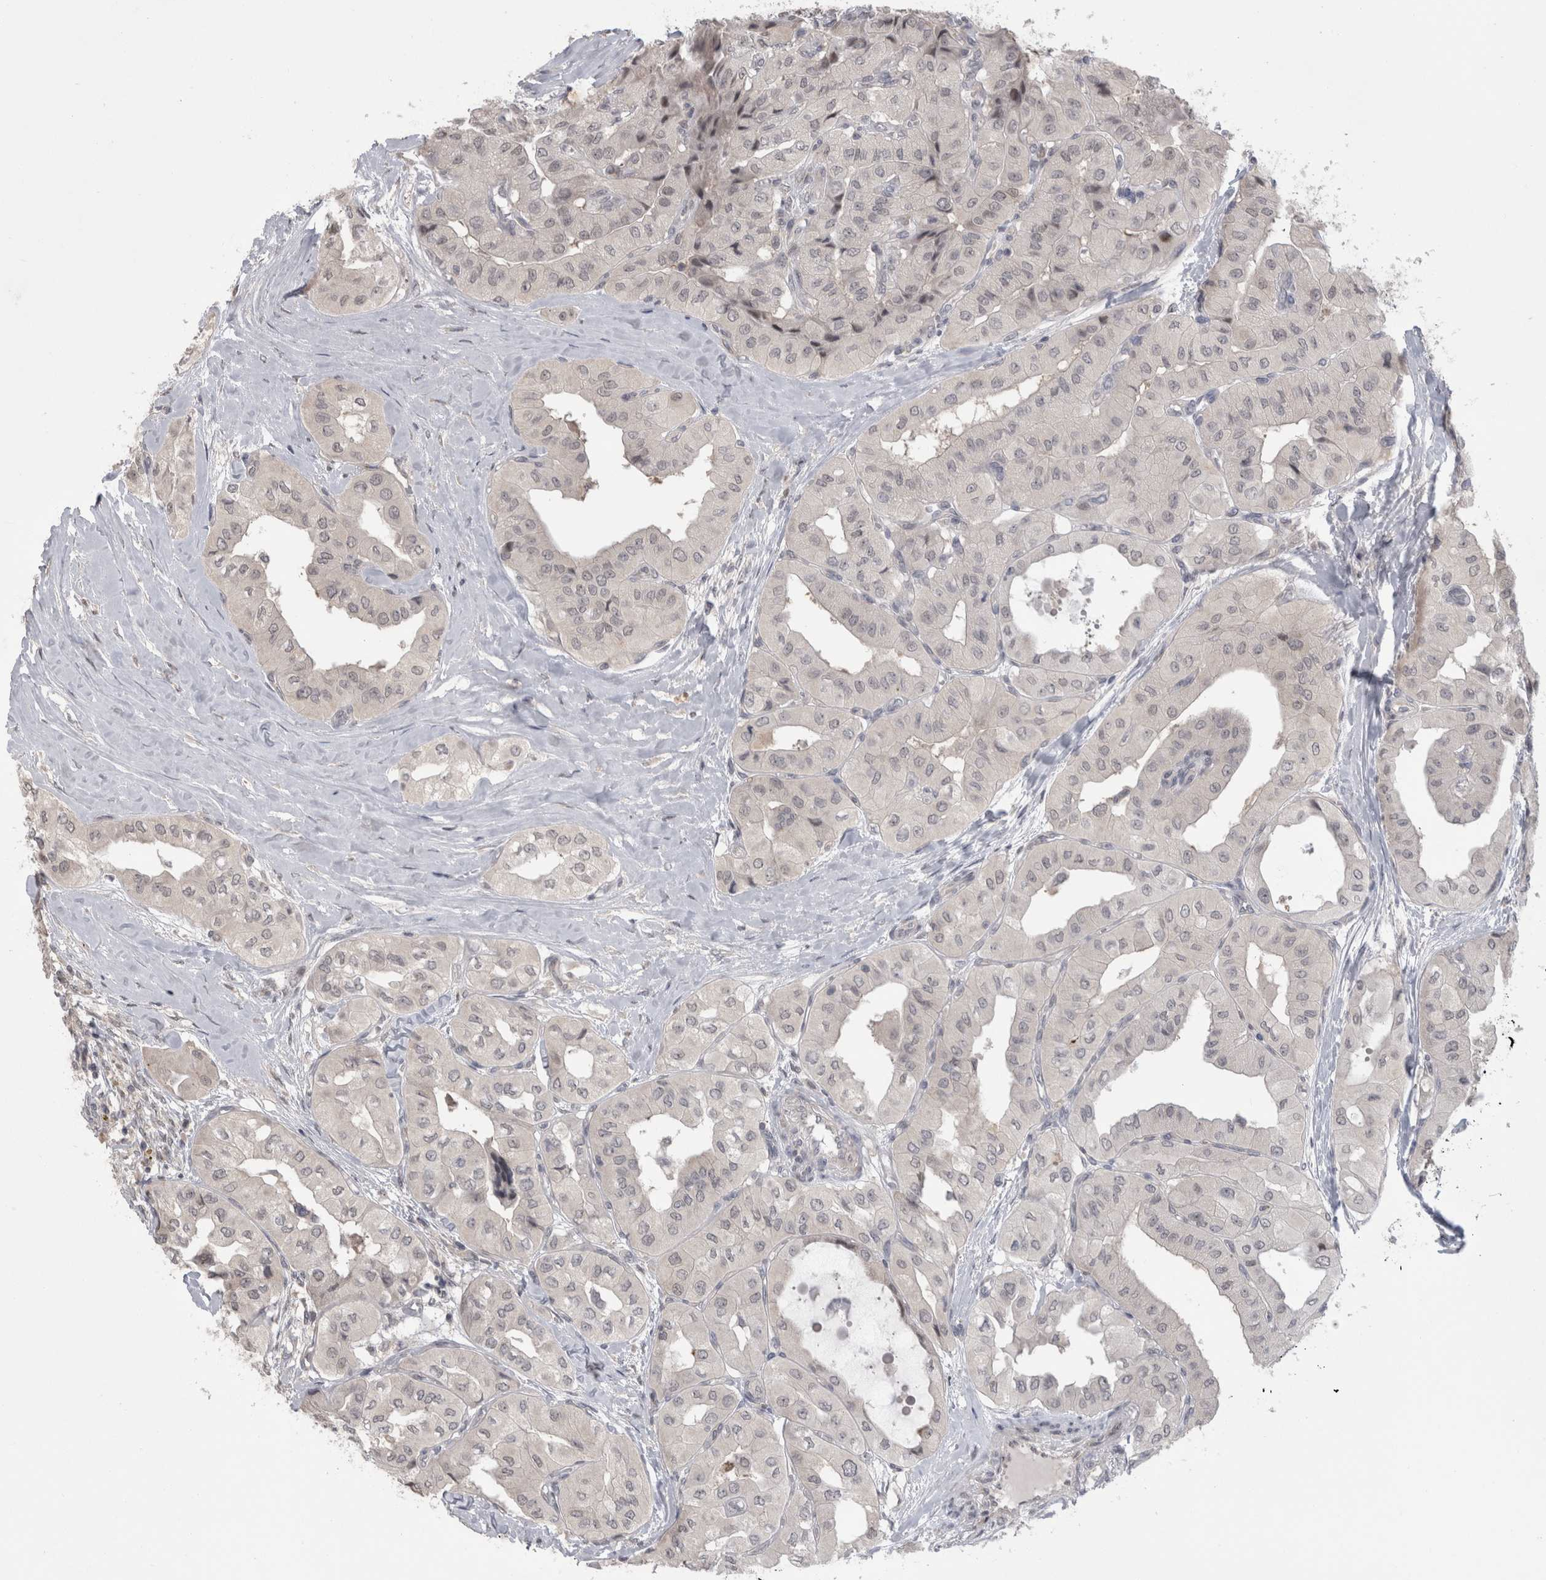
{"staining": {"intensity": "negative", "quantity": "none", "location": "none"}, "tissue": "thyroid cancer", "cell_type": "Tumor cells", "image_type": "cancer", "snomed": [{"axis": "morphology", "description": "Papillary adenocarcinoma, NOS"}, {"axis": "topography", "description": "Thyroid gland"}], "caption": "Protein analysis of thyroid cancer reveals no significant staining in tumor cells. (Stains: DAB IHC with hematoxylin counter stain, Microscopy: brightfield microscopy at high magnification).", "gene": "MTBP", "patient": {"sex": "female", "age": 59}}